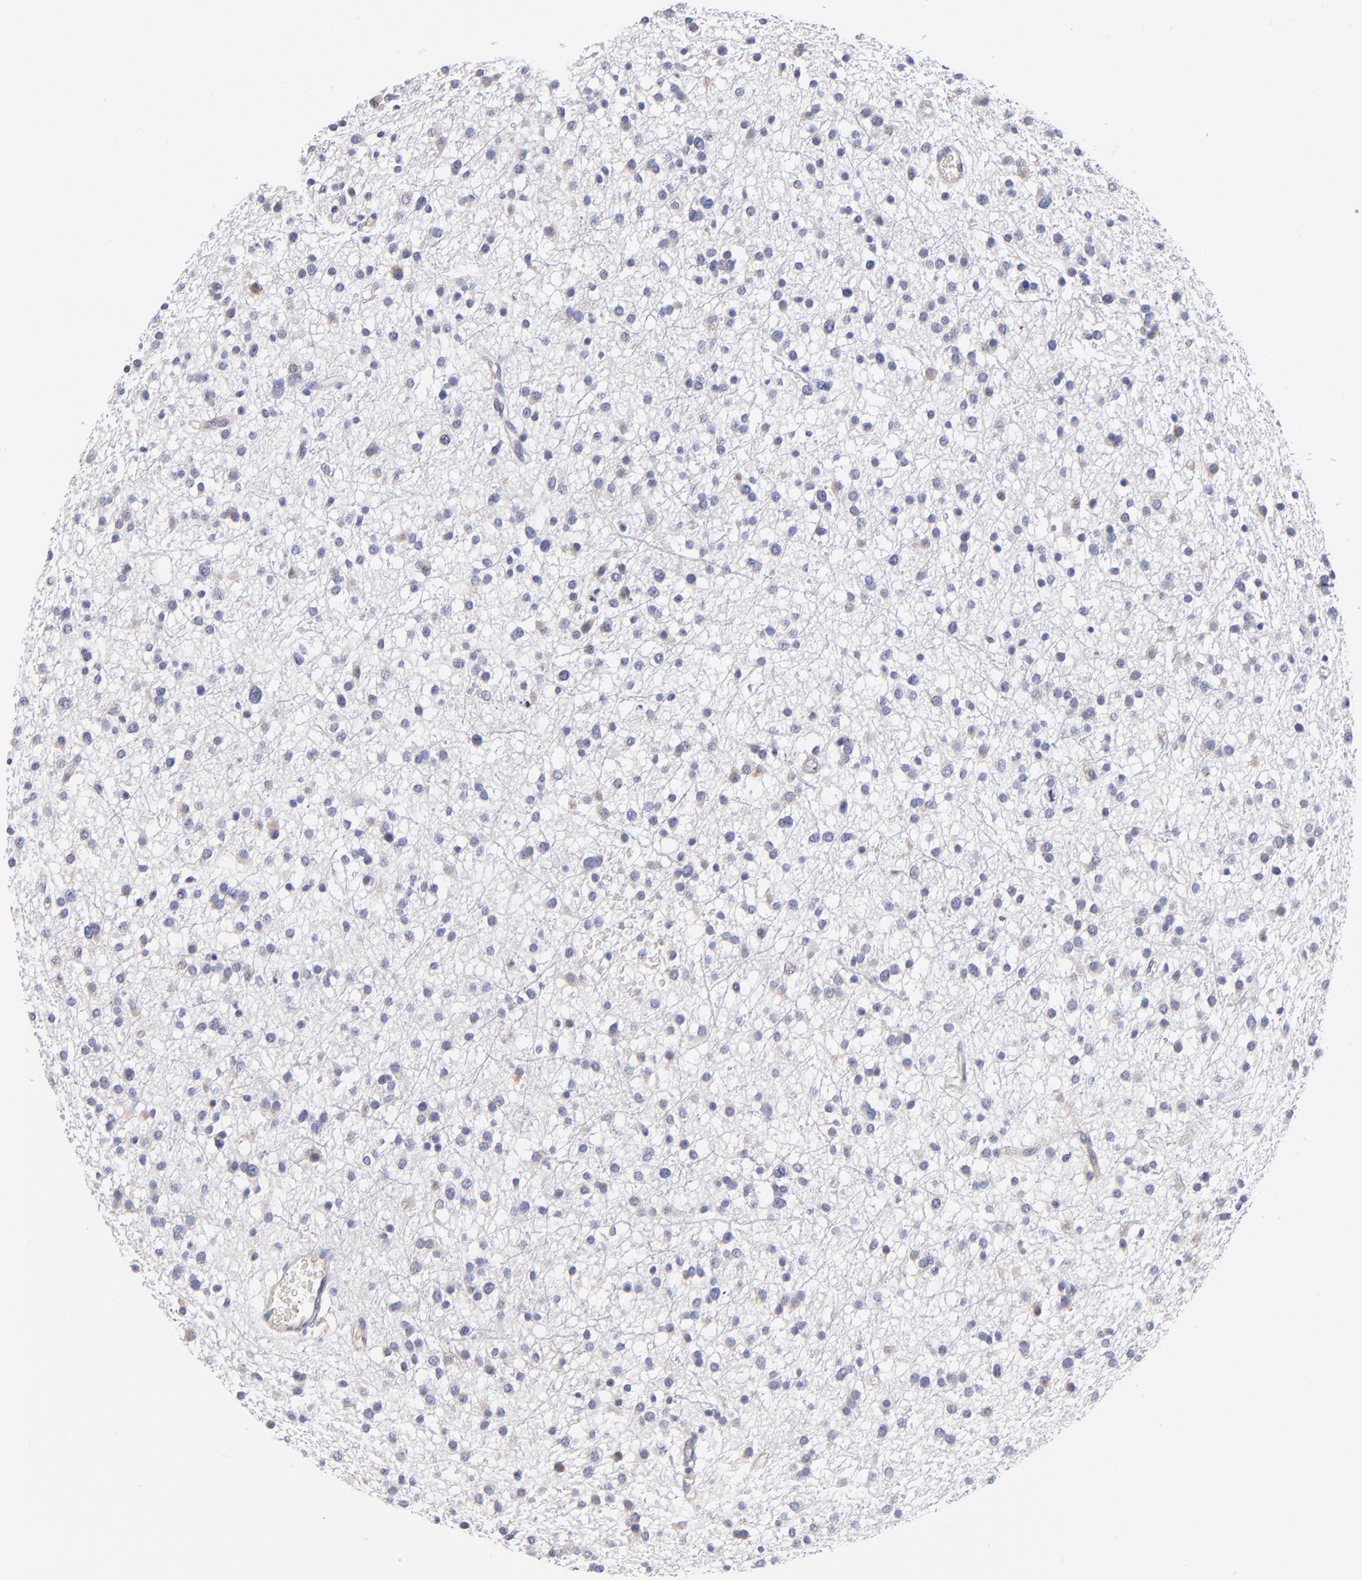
{"staining": {"intensity": "weak", "quantity": "25%-75%", "location": "cytoplasmic/membranous"}, "tissue": "glioma", "cell_type": "Tumor cells", "image_type": "cancer", "snomed": [{"axis": "morphology", "description": "Glioma, malignant, Low grade"}, {"axis": "topography", "description": "Brain"}], "caption": "The histopathology image demonstrates immunohistochemical staining of low-grade glioma (malignant). There is weak cytoplasmic/membranous positivity is present in approximately 25%-75% of tumor cells.", "gene": "SULF2", "patient": {"sex": "female", "age": 36}}